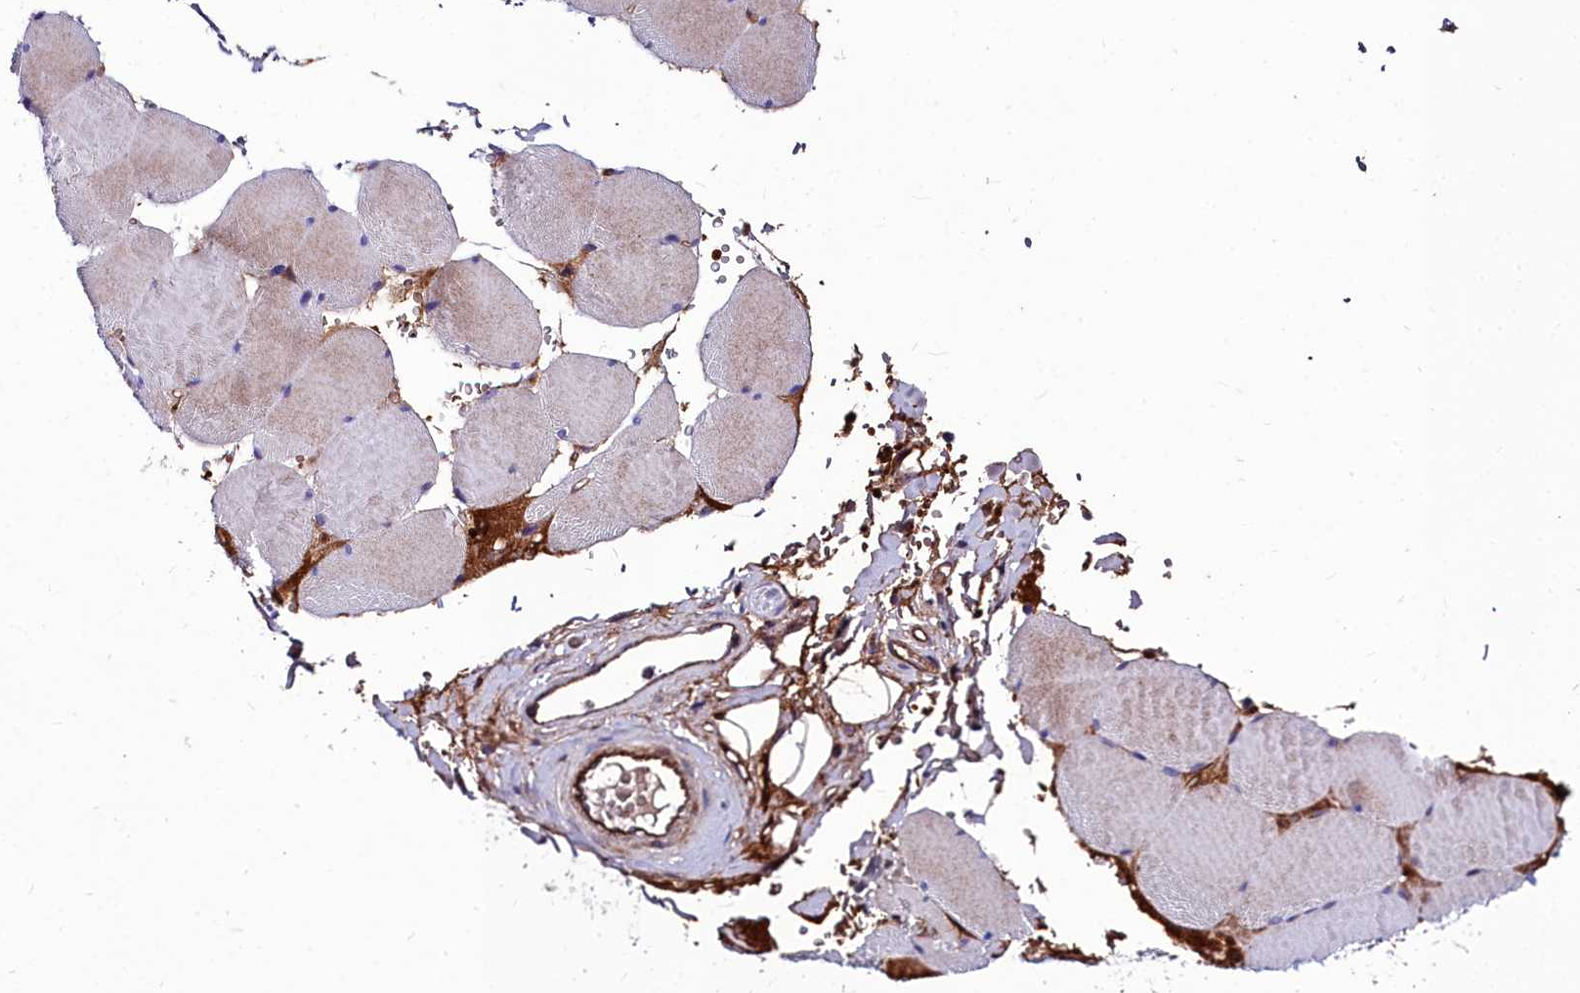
{"staining": {"intensity": "weak", "quantity": "<25%", "location": "cytoplasmic/membranous"}, "tissue": "skeletal muscle", "cell_type": "Myocytes", "image_type": "normal", "snomed": [{"axis": "morphology", "description": "Normal tissue, NOS"}, {"axis": "topography", "description": "Skeletal muscle"}, {"axis": "topography", "description": "Head-Neck"}], "caption": "Protein analysis of unremarkable skeletal muscle shows no significant staining in myocytes. The staining is performed using DAB brown chromogen with nuclei counter-stained in using hematoxylin.", "gene": "CYP4F11", "patient": {"sex": "male", "age": 66}}